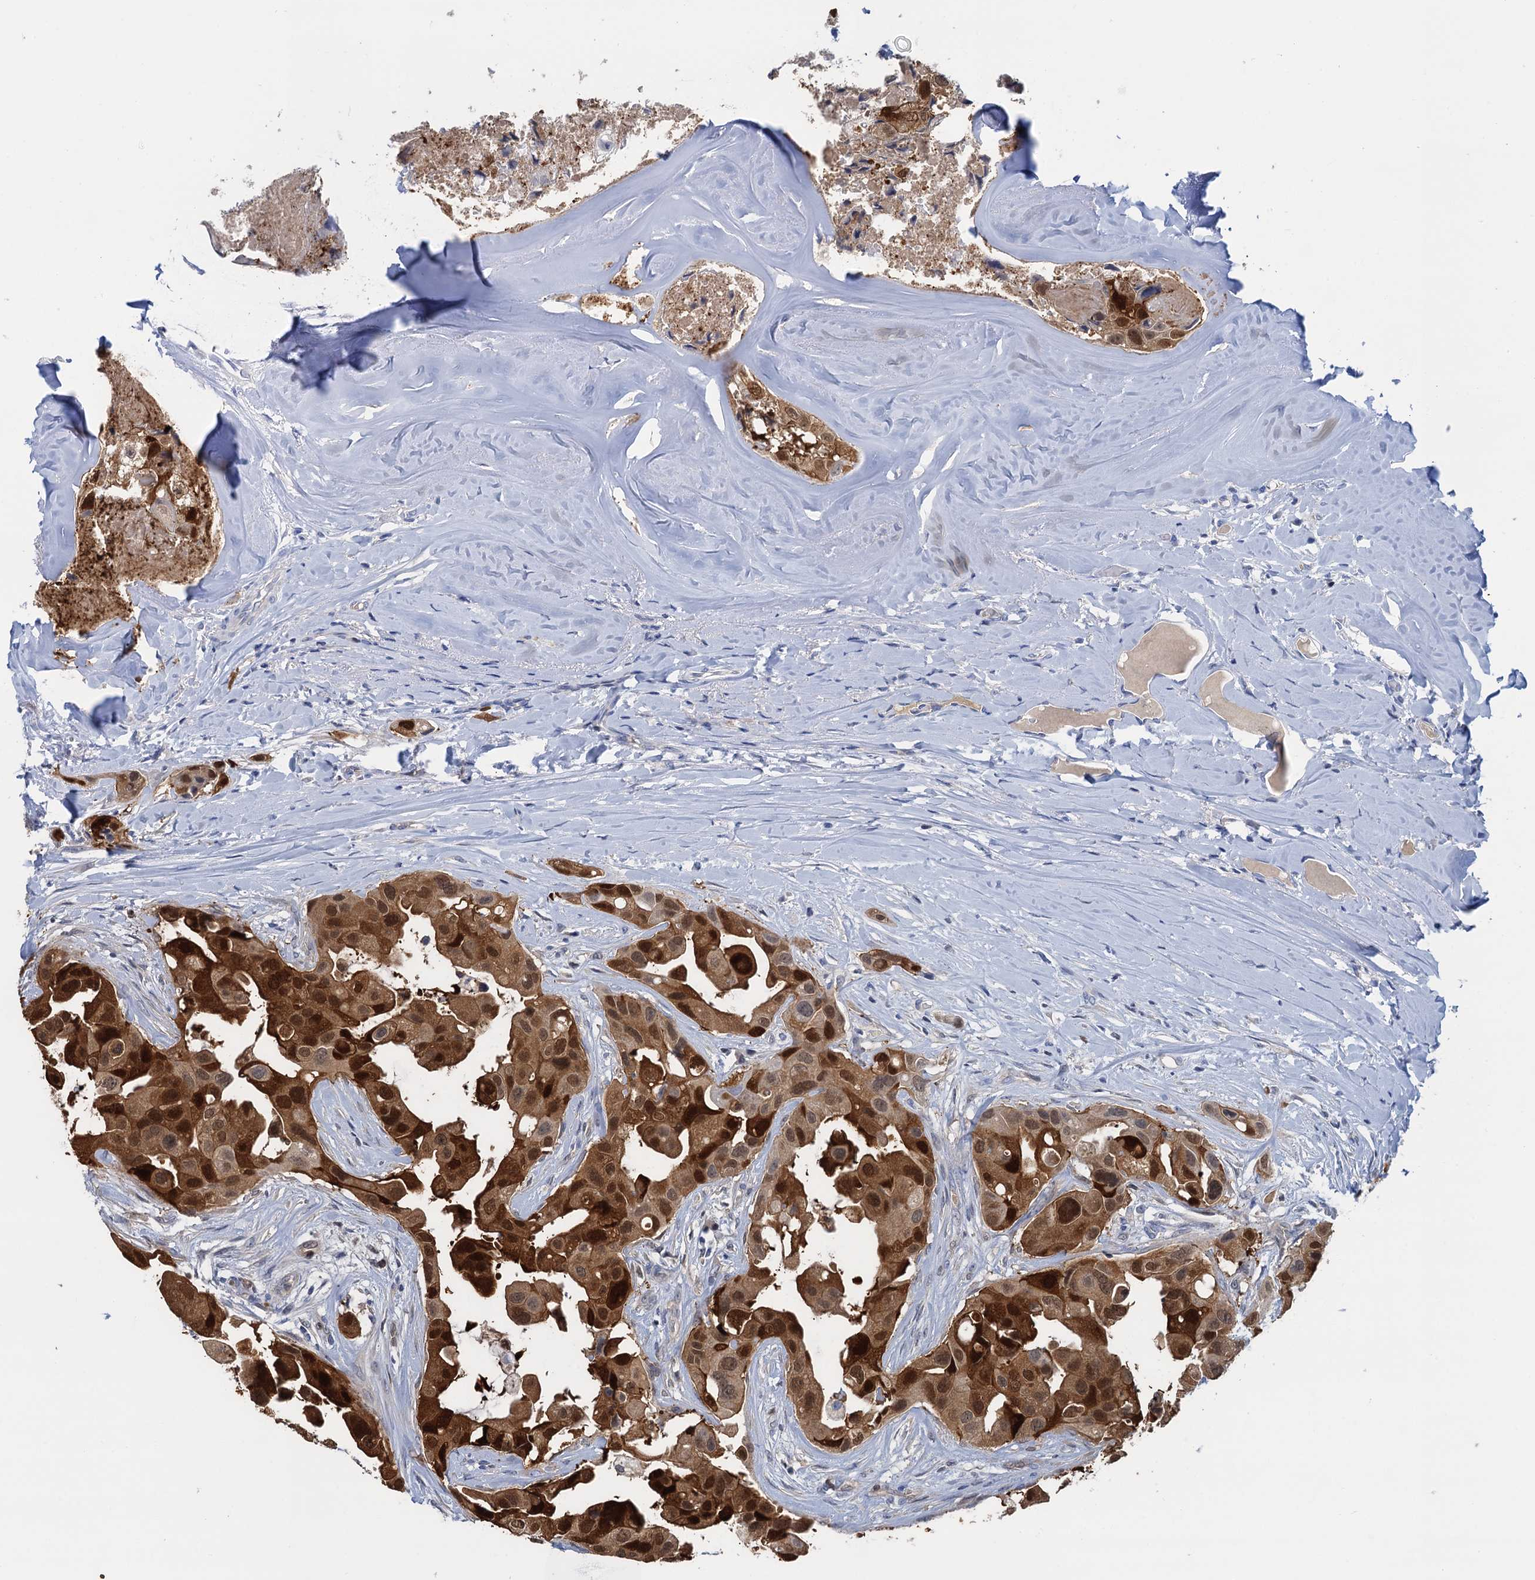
{"staining": {"intensity": "strong", "quantity": "25%-75%", "location": "cytoplasmic/membranous,nuclear"}, "tissue": "head and neck cancer", "cell_type": "Tumor cells", "image_type": "cancer", "snomed": [{"axis": "morphology", "description": "Adenocarcinoma, NOS"}, {"axis": "morphology", "description": "Adenocarcinoma, metastatic, NOS"}, {"axis": "topography", "description": "Head-Neck"}], "caption": "A brown stain labels strong cytoplasmic/membranous and nuclear positivity of a protein in human metastatic adenocarcinoma (head and neck) tumor cells.", "gene": "CALML5", "patient": {"sex": "male", "age": 75}}